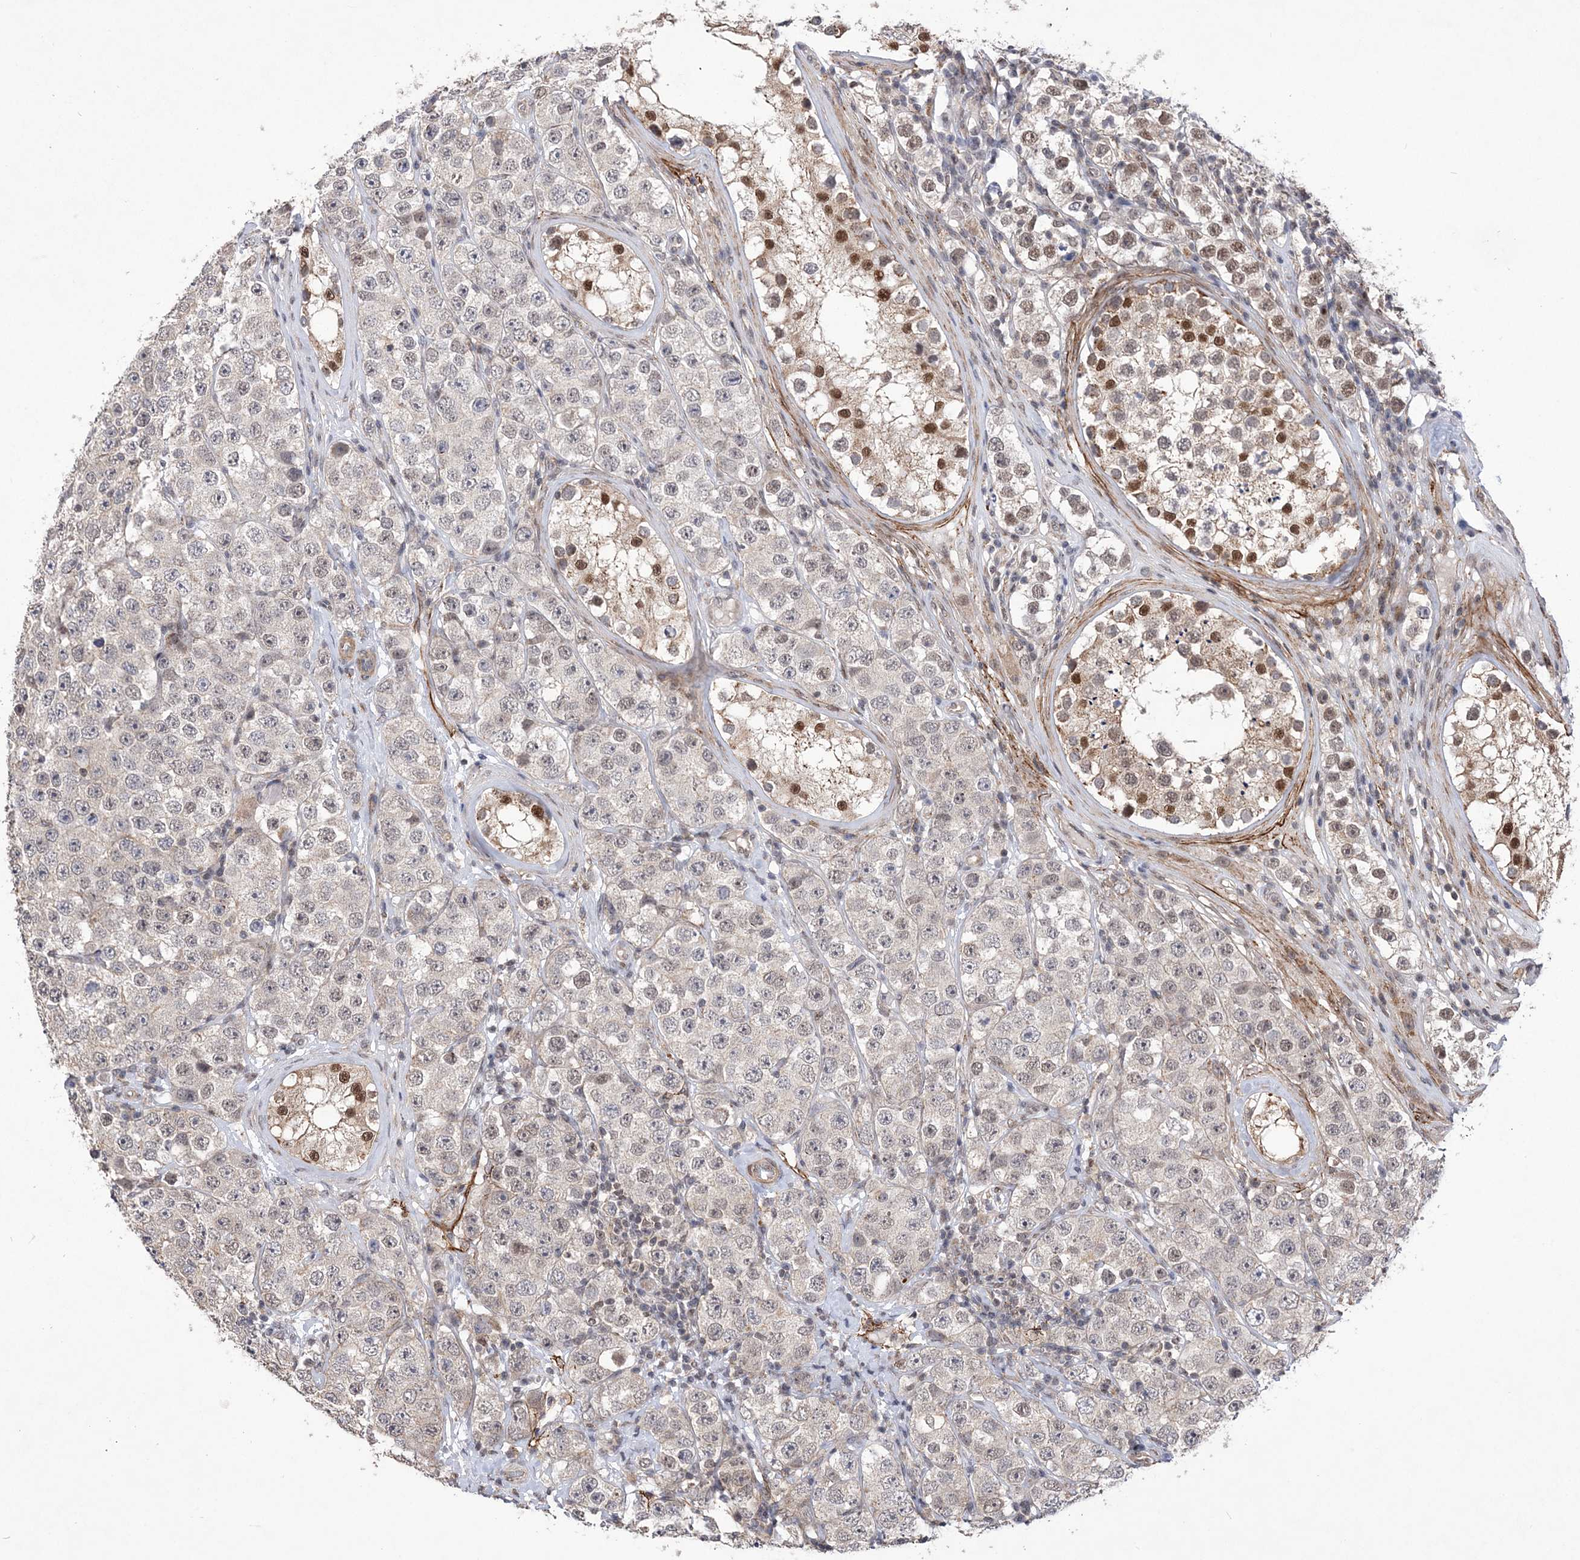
{"staining": {"intensity": "weak", "quantity": "<25%", "location": "nuclear"}, "tissue": "testis cancer", "cell_type": "Tumor cells", "image_type": "cancer", "snomed": [{"axis": "morphology", "description": "Seminoma, NOS"}, {"axis": "topography", "description": "Testis"}], "caption": "Immunohistochemistry histopathology image of human testis seminoma stained for a protein (brown), which shows no expression in tumor cells. (Stains: DAB (3,3'-diaminobenzidine) immunohistochemistry with hematoxylin counter stain, Microscopy: brightfield microscopy at high magnification).", "gene": "BOD1L1", "patient": {"sex": "male", "age": 28}}